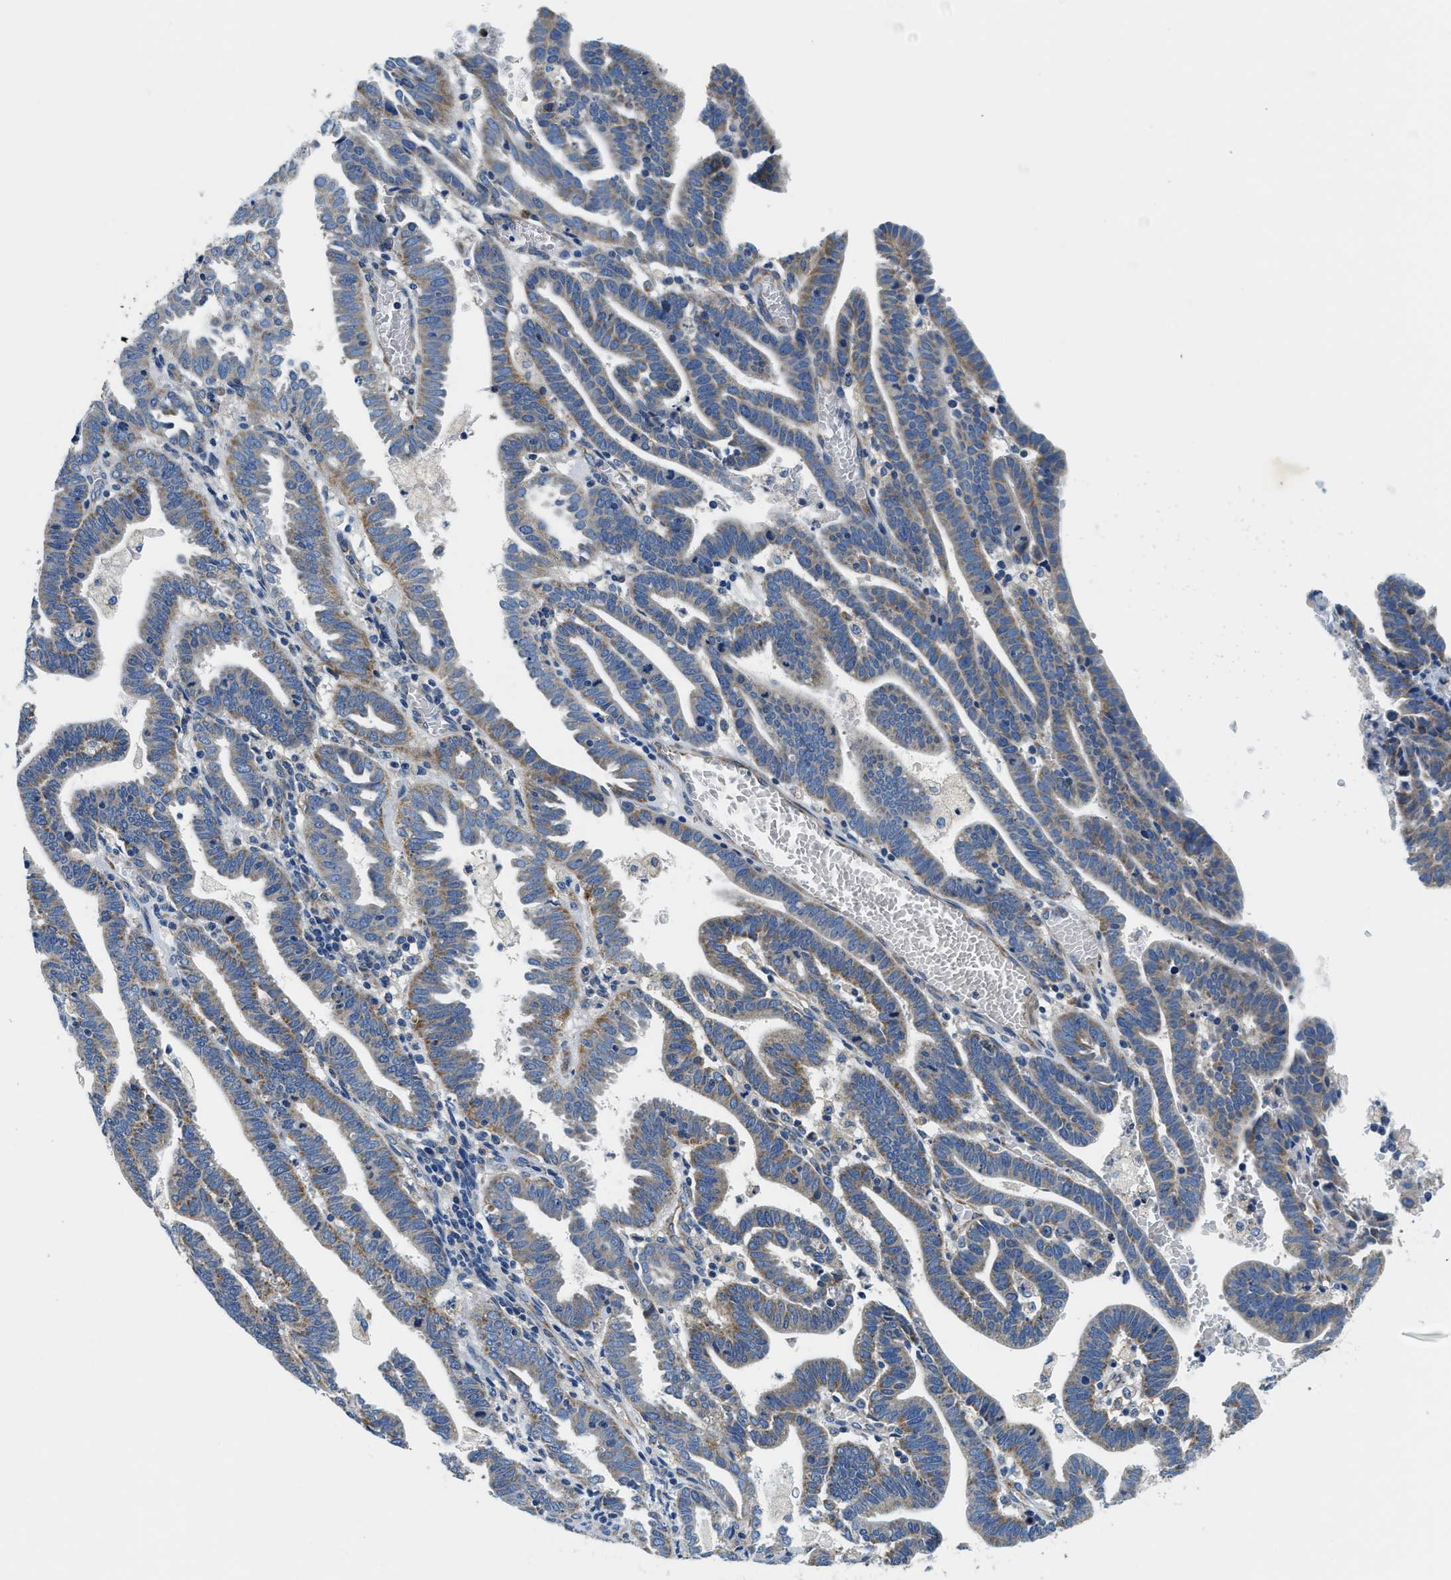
{"staining": {"intensity": "moderate", "quantity": "25%-75%", "location": "cytoplasmic/membranous"}, "tissue": "endometrial cancer", "cell_type": "Tumor cells", "image_type": "cancer", "snomed": [{"axis": "morphology", "description": "Adenocarcinoma, NOS"}, {"axis": "topography", "description": "Uterus"}], "caption": "Endometrial cancer stained with DAB immunohistochemistry (IHC) displays medium levels of moderate cytoplasmic/membranous positivity in approximately 25%-75% of tumor cells.", "gene": "SAMD4B", "patient": {"sex": "female", "age": 83}}